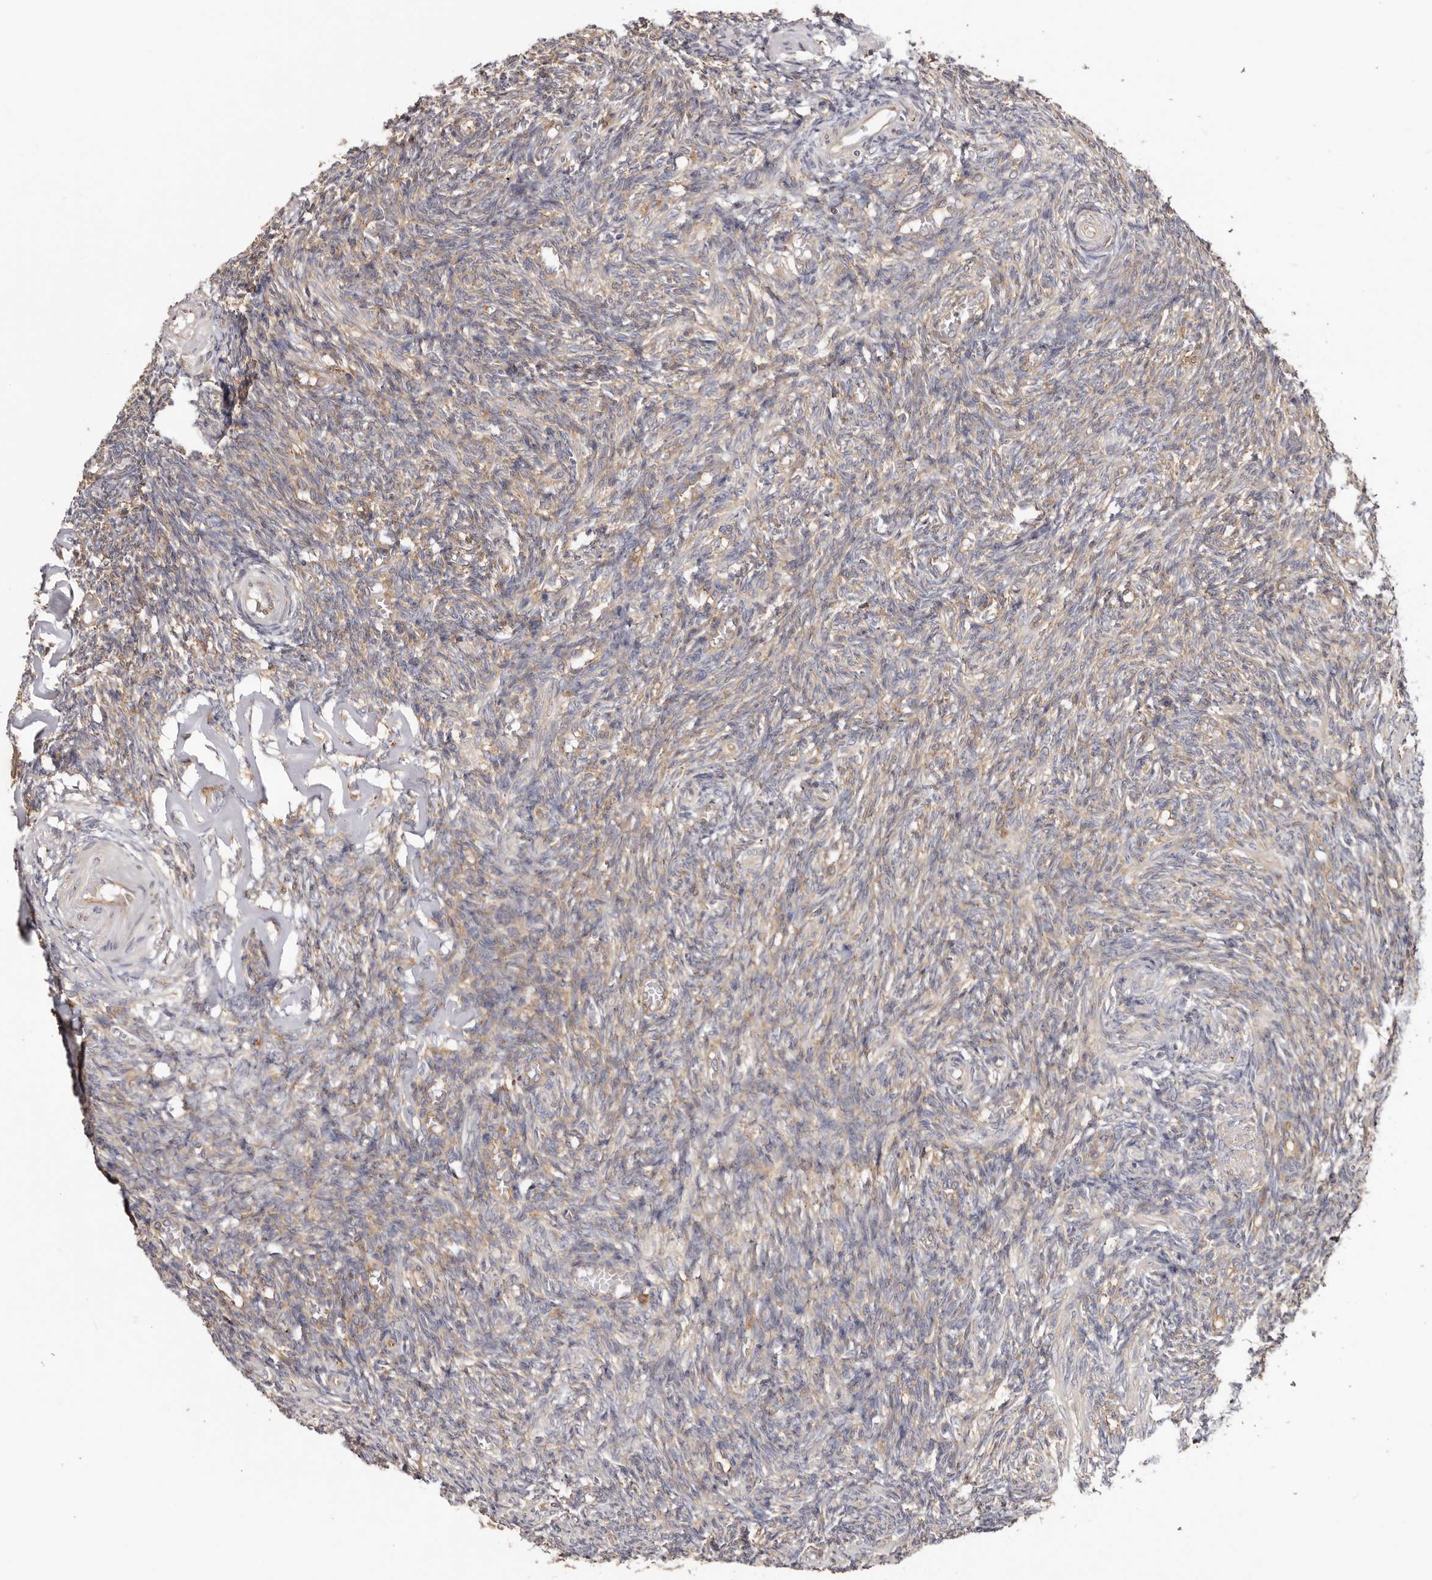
{"staining": {"intensity": "weak", "quantity": "25%-75%", "location": "cytoplasmic/membranous"}, "tissue": "ovary", "cell_type": "Ovarian stroma cells", "image_type": "normal", "snomed": [{"axis": "morphology", "description": "Normal tissue, NOS"}, {"axis": "topography", "description": "Ovary"}], "caption": "Immunohistochemistry (IHC) histopathology image of benign ovary: human ovary stained using immunohistochemistry (IHC) exhibits low levels of weak protein expression localized specifically in the cytoplasmic/membranous of ovarian stroma cells, appearing as a cytoplasmic/membranous brown color.", "gene": "EPRS1", "patient": {"sex": "female", "age": 27}}